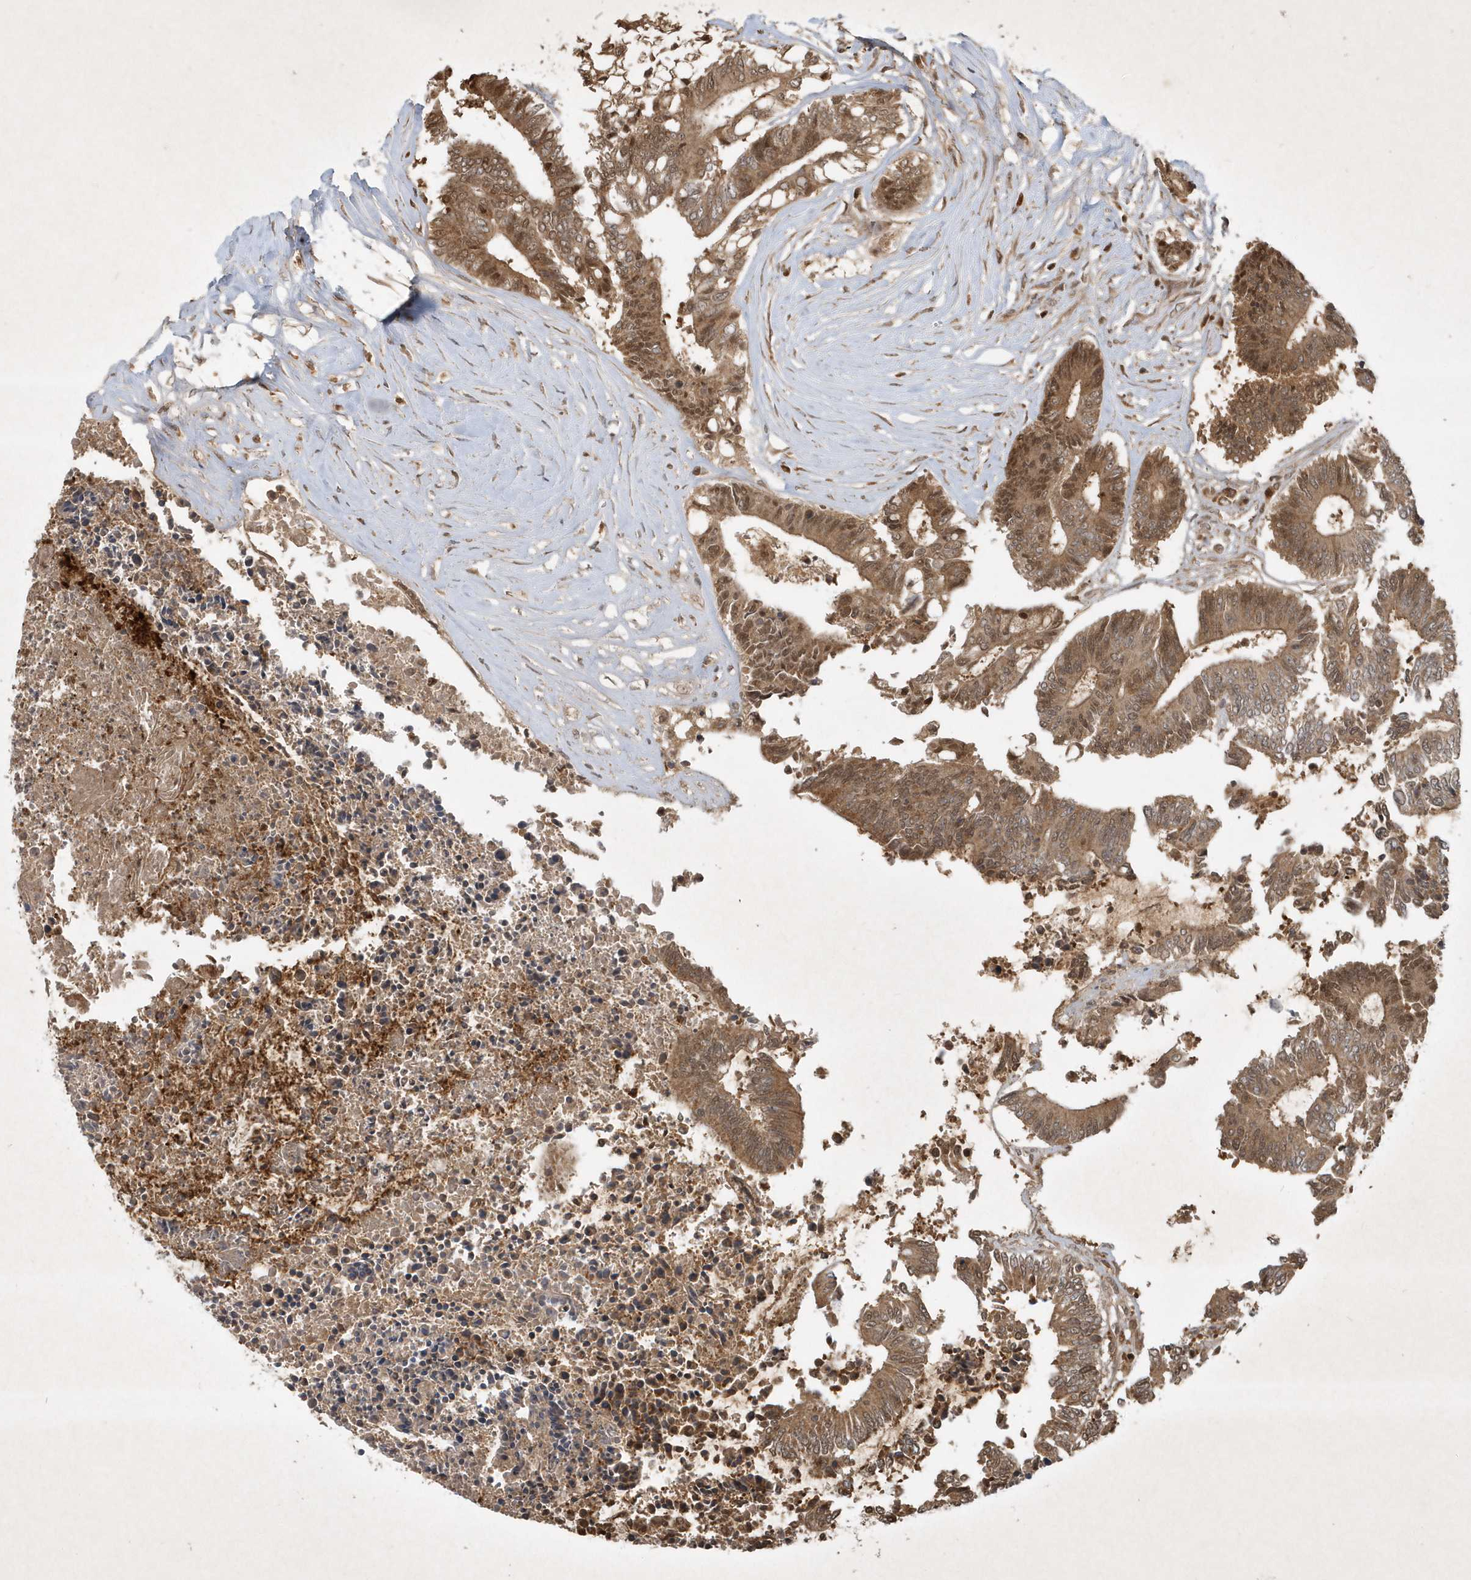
{"staining": {"intensity": "moderate", "quantity": ">75%", "location": "cytoplasmic/membranous,nuclear"}, "tissue": "colorectal cancer", "cell_type": "Tumor cells", "image_type": "cancer", "snomed": [{"axis": "morphology", "description": "Adenocarcinoma, NOS"}, {"axis": "topography", "description": "Rectum"}], "caption": "Immunohistochemistry image of neoplastic tissue: human adenocarcinoma (colorectal) stained using immunohistochemistry (IHC) demonstrates medium levels of moderate protein expression localized specifically in the cytoplasmic/membranous and nuclear of tumor cells, appearing as a cytoplasmic/membranous and nuclear brown color.", "gene": "PLTP", "patient": {"sex": "male", "age": 63}}